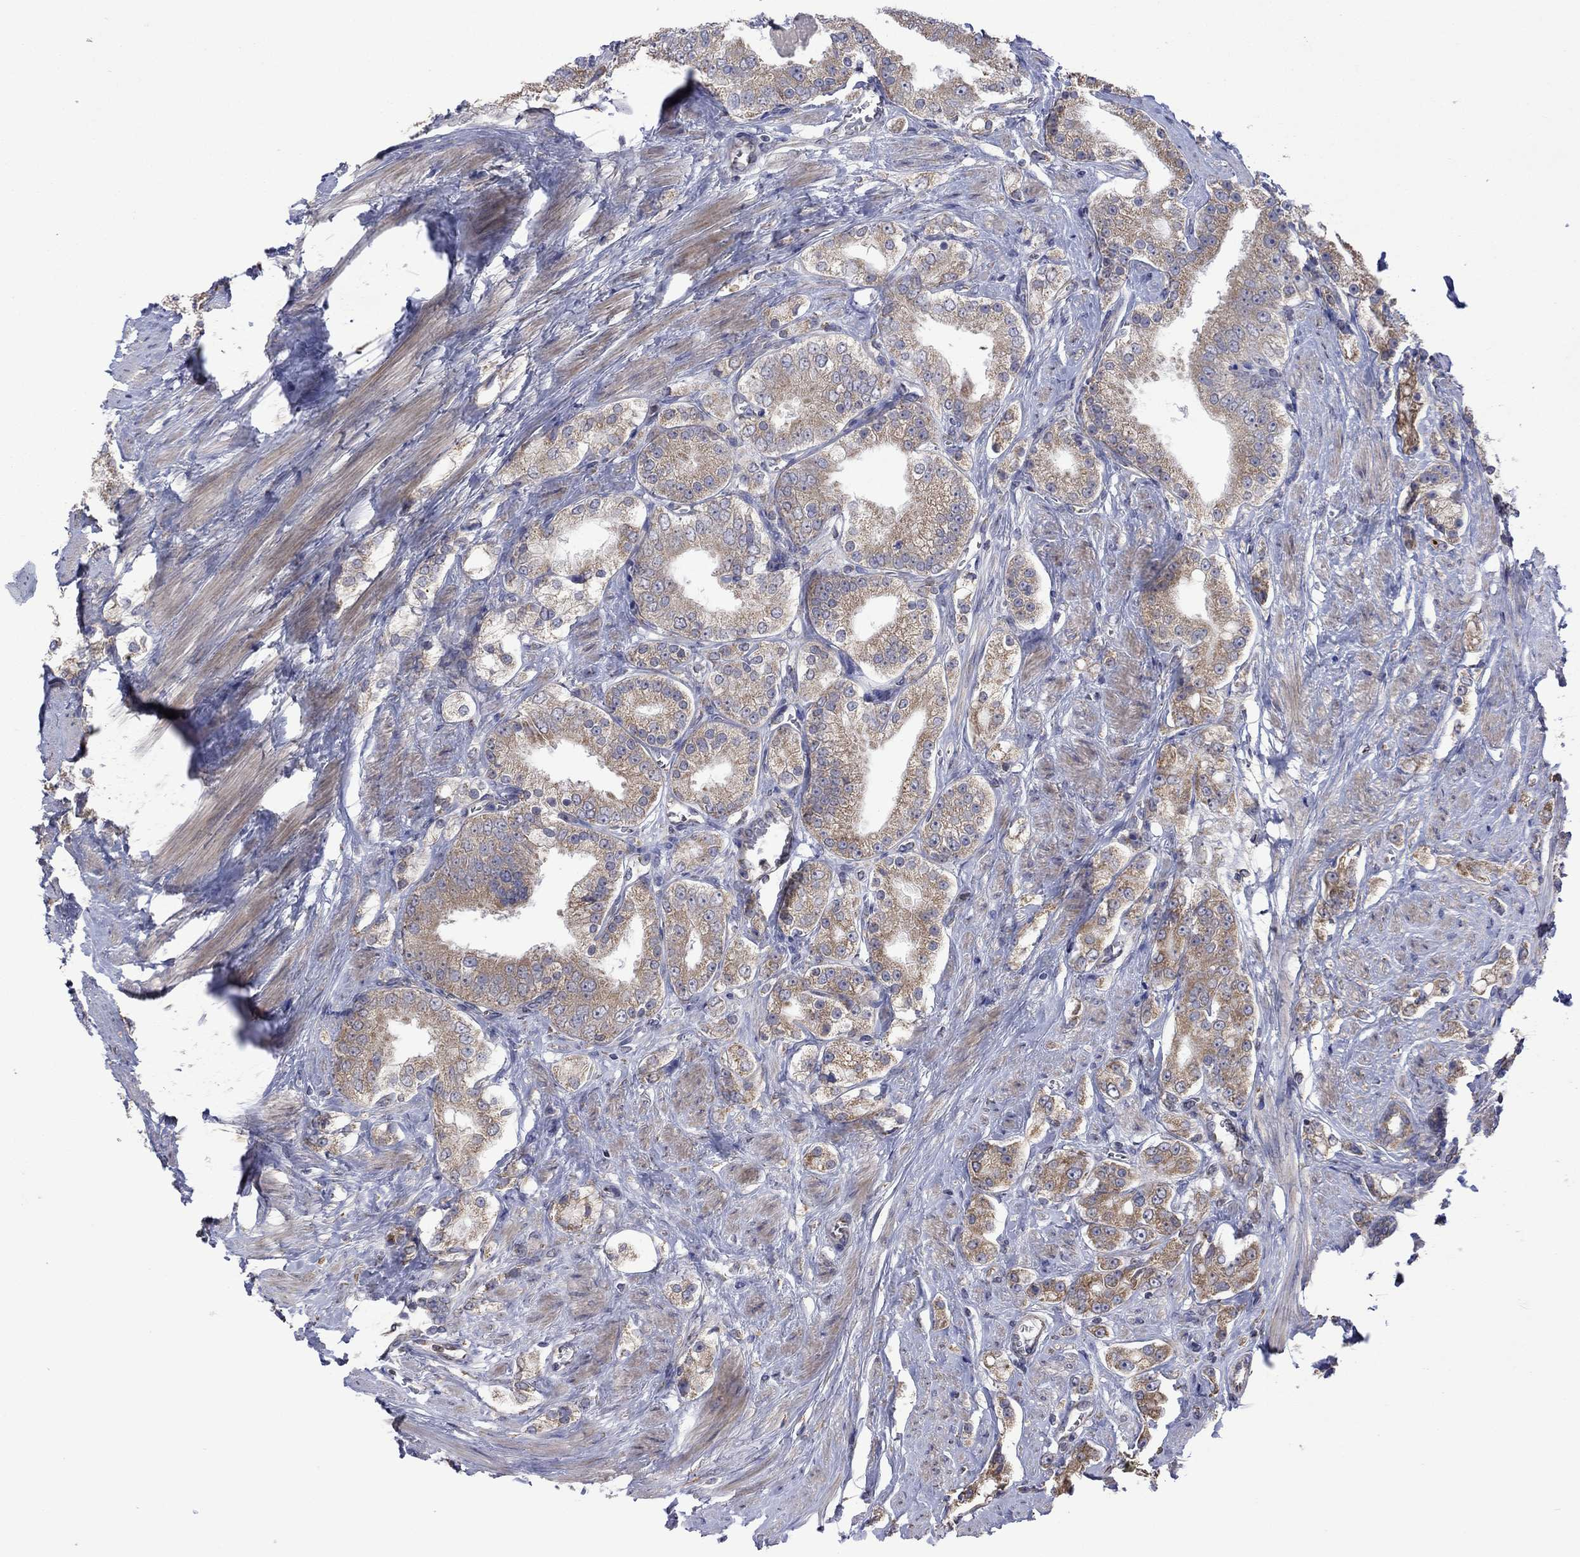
{"staining": {"intensity": "moderate", "quantity": "25%-75%", "location": "cytoplasmic/membranous"}, "tissue": "prostate cancer", "cell_type": "Tumor cells", "image_type": "cancer", "snomed": [{"axis": "morphology", "description": "Adenocarcinoma, NOS"}, {"axis": "topography", "description": "Prostate and seminal vesicle, NOS"}, {"axis": "topography", "description": "Prostate"}], "caption": "An image showing moderate cytoplasmic/membranous expression in about 25%-75% of tumor cells in prostate cancer (adenocarcinoma), as visualized by brown immunohistochemical staining.", "gene": "FURIN", "patient": {"sex": "male", "age": 67}}